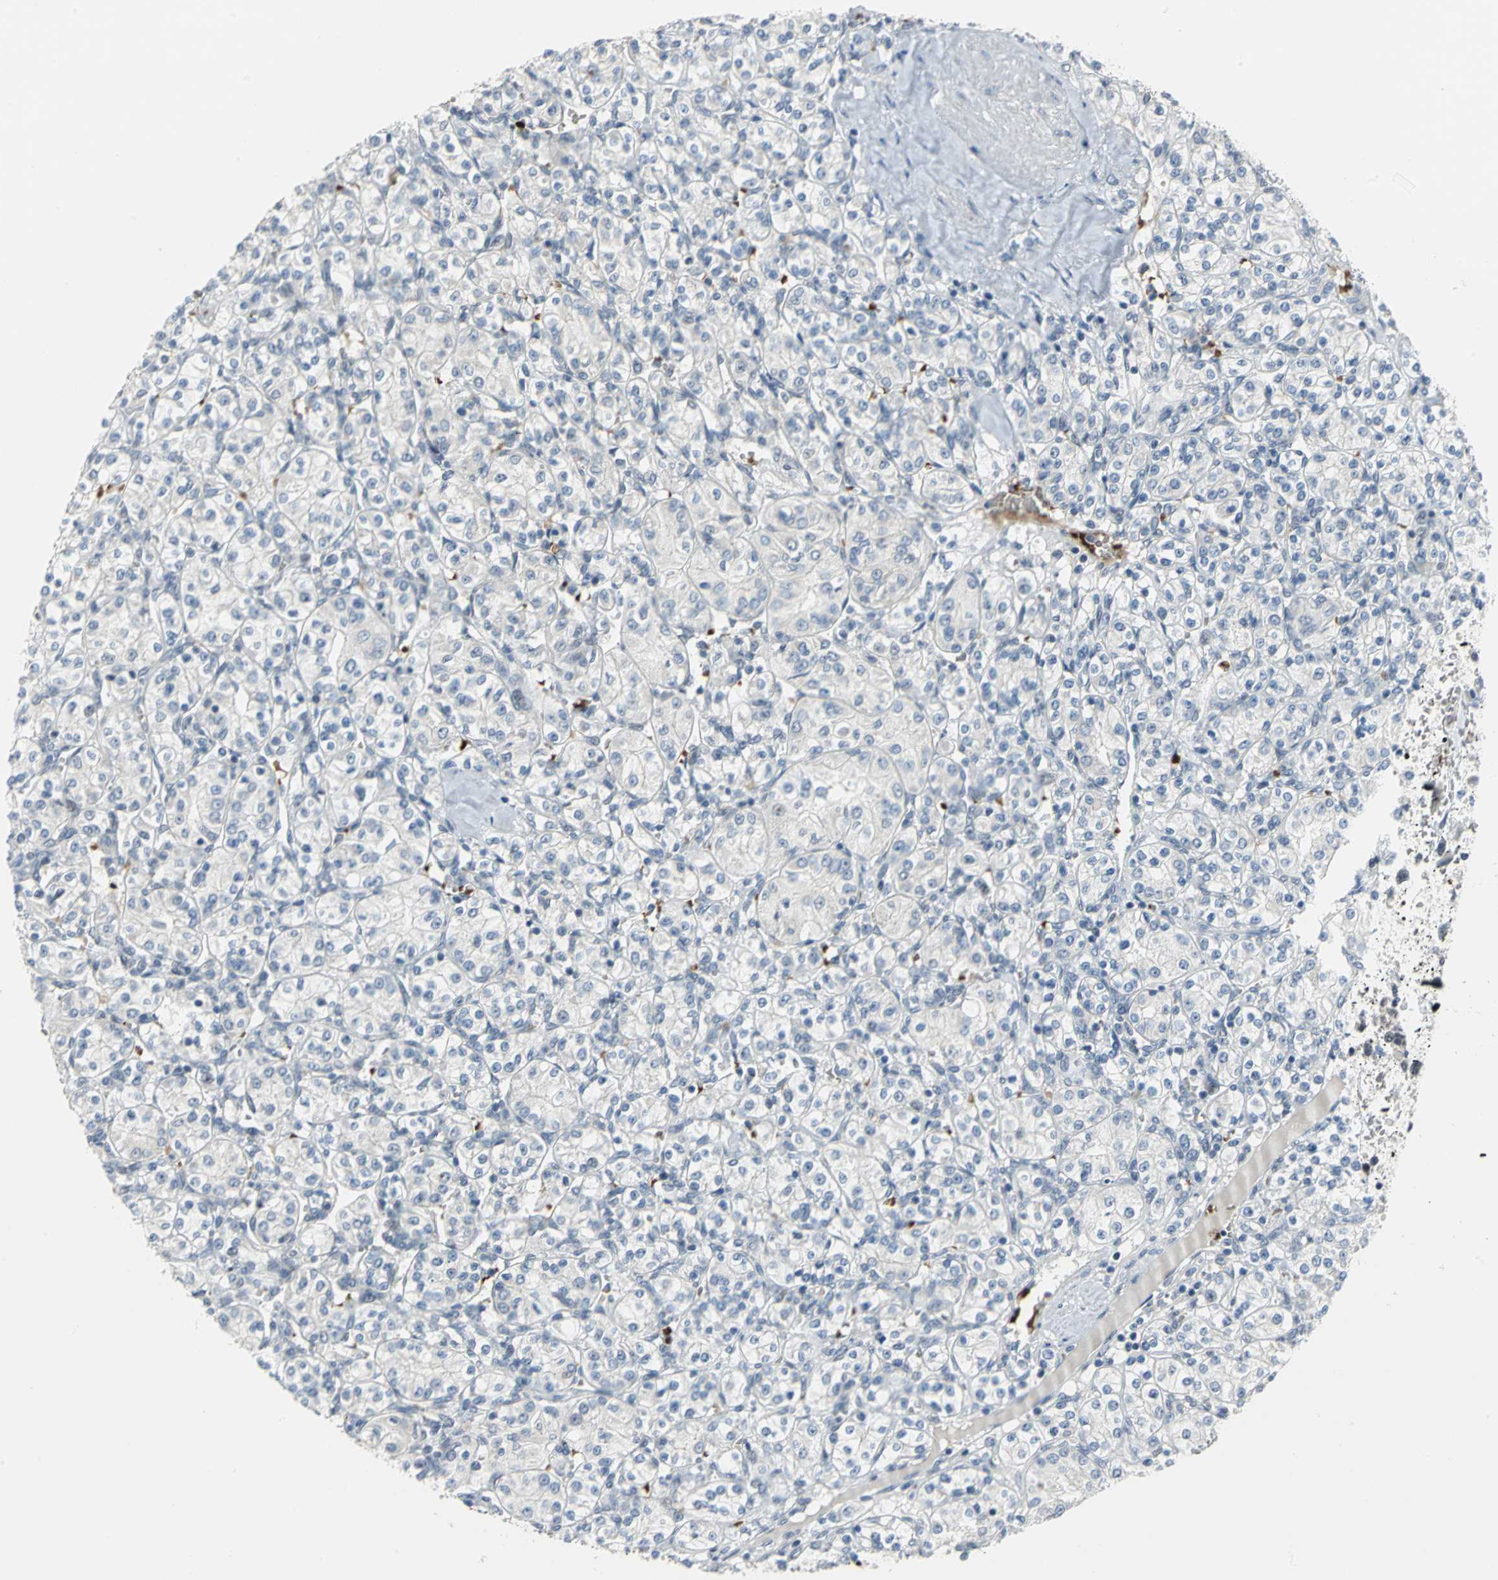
{"staining": {"intensity": "weak", "quantity": "<25%", "location": "nuclear"}, "tissue": "renal cancer", "cell_type": "Tumor cells", "image_type": "cancer", "snomed": [{"axis": "morphology", "description": "Adenocarcinoma, NOS"}, {"axis": "topography", "description": "Kidney"}], "caption": "IHC image of renal cancer (adenocarcinoma) stained for a protein (brown), which shows no positivity in tumor cells. (DAB (3,3'-diaminobenzidine) IHC visualized using brightfield microscopy, high magnification).", "gene": "GLI3", "patient": {"sex": "male", "age": 77}}